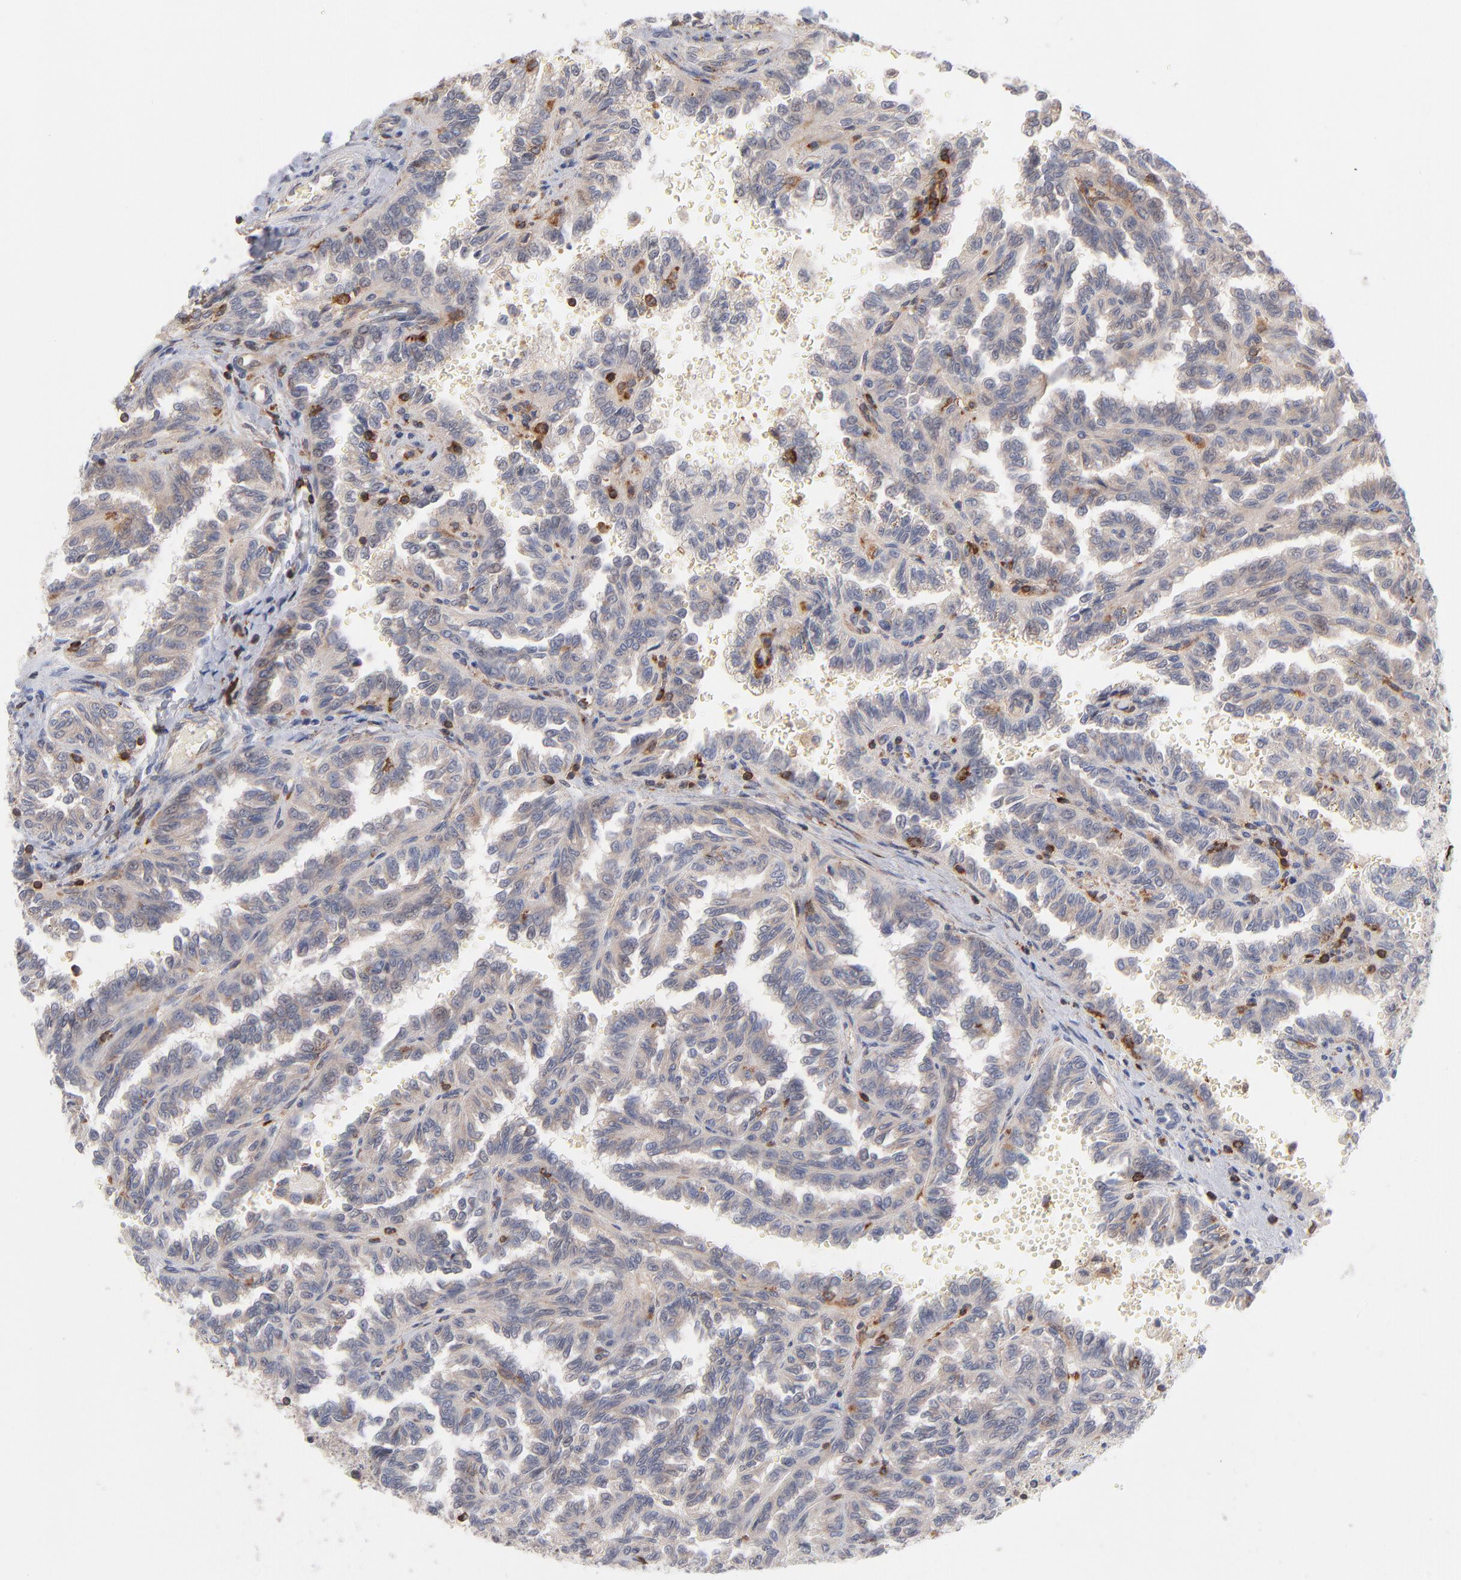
{"staining": {"intensity": "weak", "quantity": ">75%", "location": "cytoplasmic/membranous"}, "tissue": "renal cancer", "cell_type": "Tumor cells", "image_type": "cancer", "snomed": [{"axis": "morphology", "description": "Inflammation, NOS"}, {"axis": "morphology", "description": "Adenocarcinoma, NOS"}, {"axis": "topography", "description": "Kidney"}], "caption": "Immunohistochemical staining of human renal cancer reveals weak cytoplasmic/membranous protein expression in about >75% of tumor cells.", "gene": "WIPF1", "patient": {"sex": "male", "age": 68}}